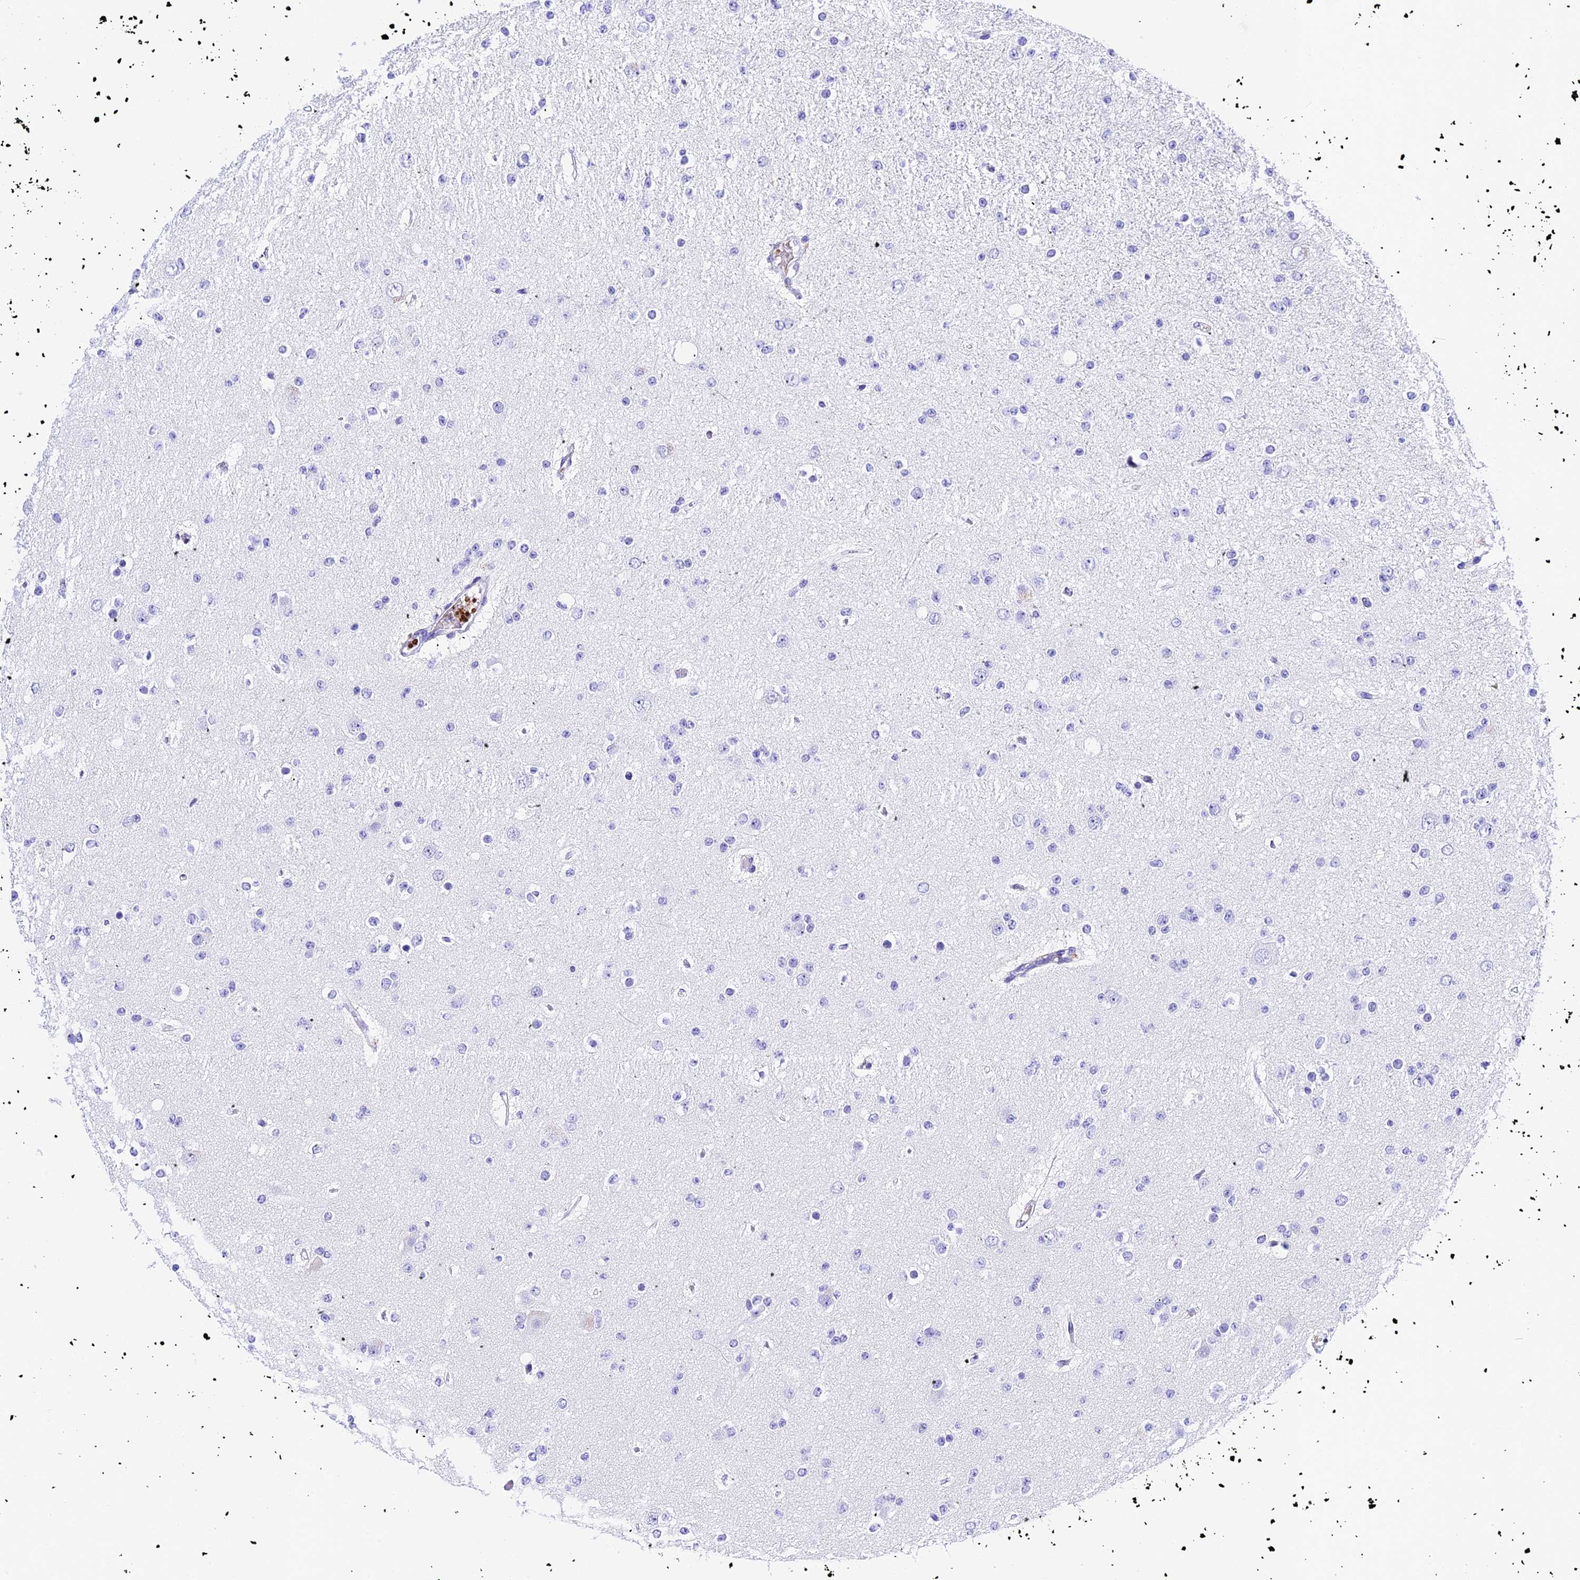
{"staining": {"intensity": "negative", "quantity": "none", "location": "none"}, "tissue": "glioma", "cell_type": "Tumor cells", "image_type": "cancer", "snomed": [{"axis": "morphology", "description": "Glioma, malignant, Low grade"}, {"axis": "topography", "description": "Brain"}], "caption": "This is a micrograph of IHC staining of glioma, which shows no positivity in tumor cells. (DAB (3,3'-diaminobenzidine) immunohistochemistry visualized using brightfield microscopy, high magnification).", "gene": "PSG11", "patient": {"sex": "female", "age": 22}}